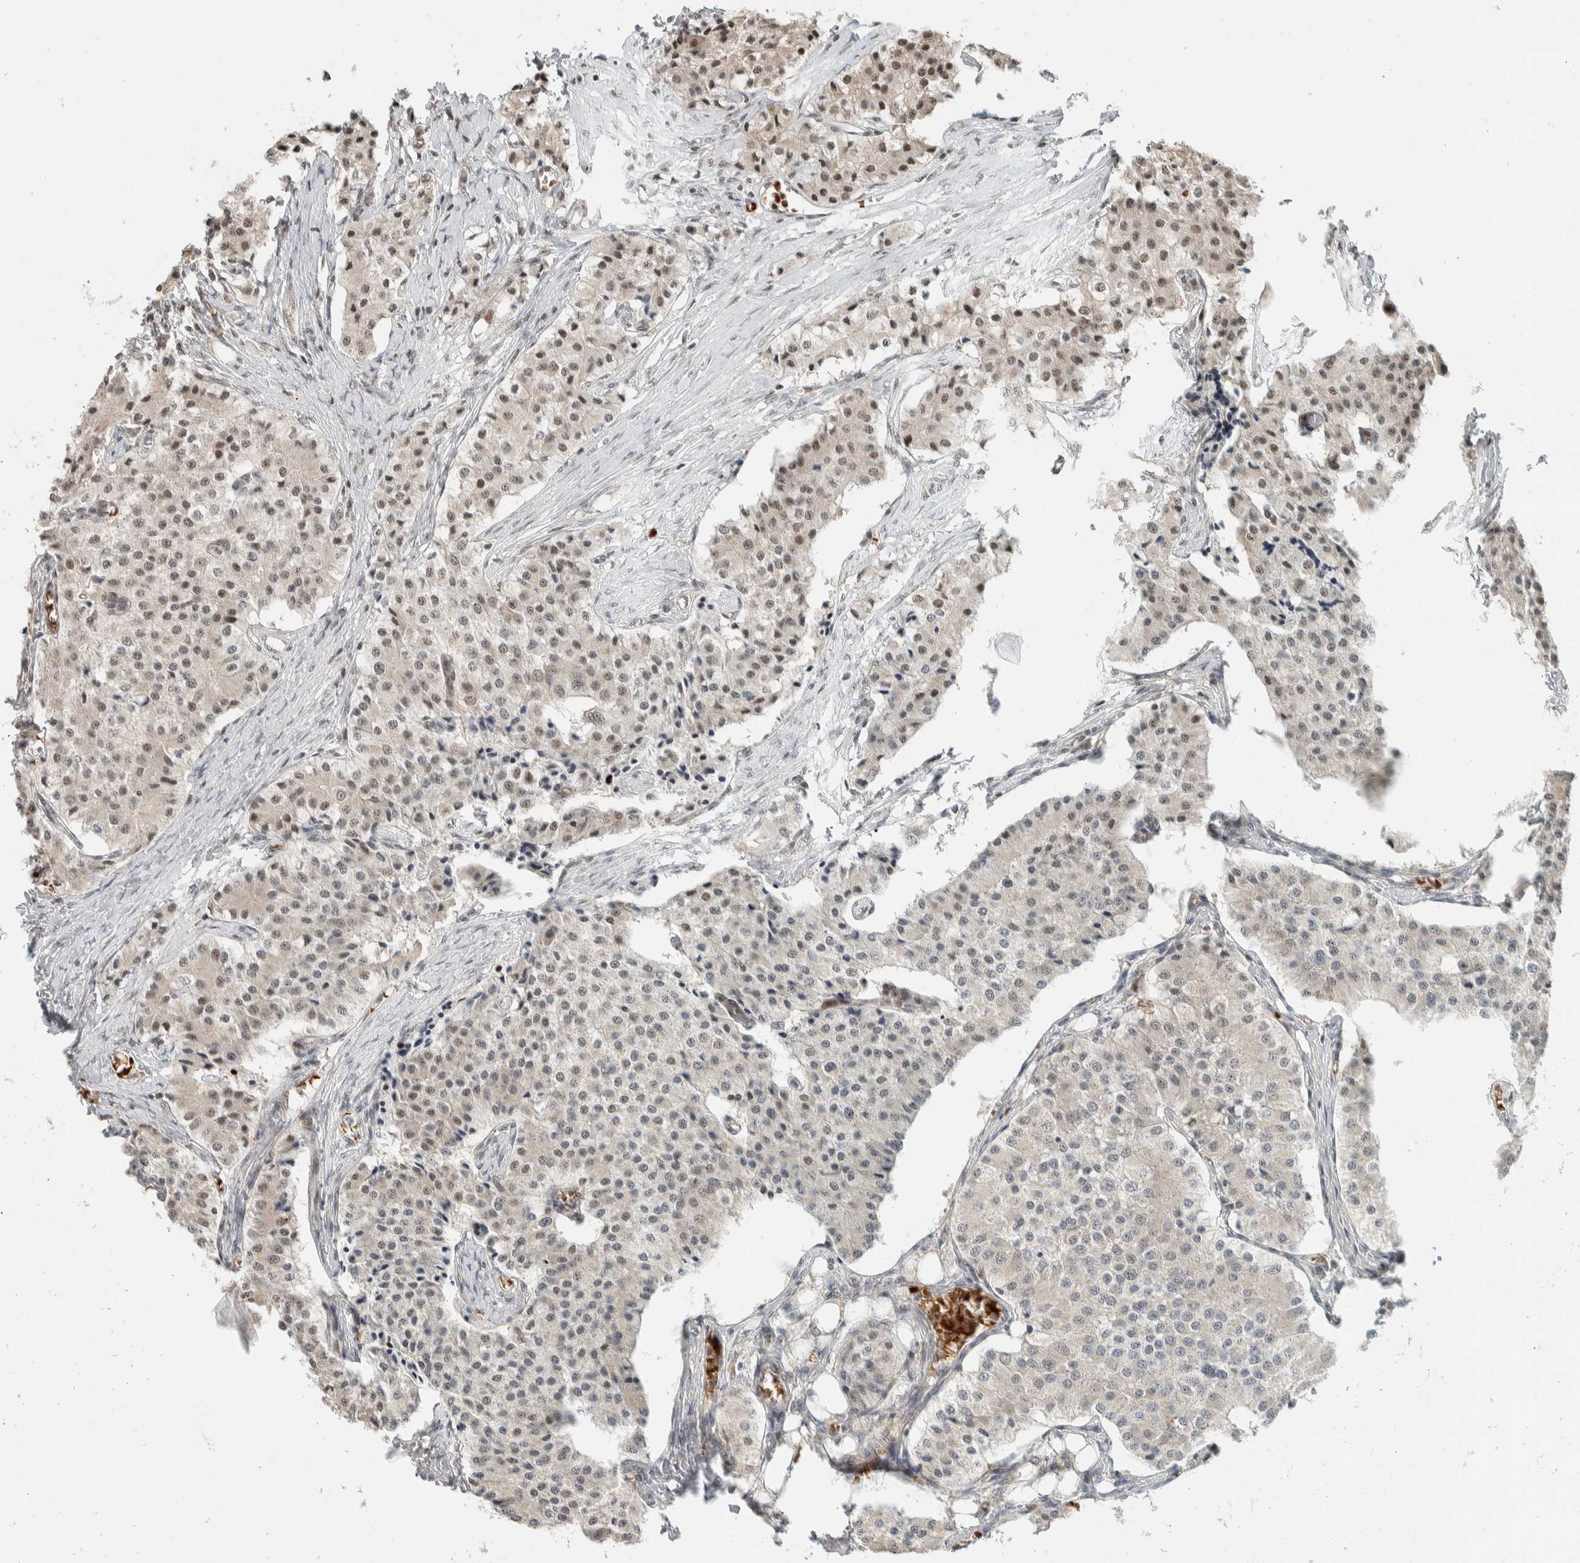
{"staining": {"intensity": "moderate", "quantity": "25%-75%", "location": "nuclear"}, "tissue": "carcinoid", "cell_type": "Tumor cells", "image_type": "cancer", "snomed": [{"axis": "morphology", "description": "Carcinoid, malignant, NOS"}, {"axis": "topography", "description": "Colon"}], "caption": "Immunohistochemical staining of human carcinoid (malignant) reveals medium levels of moderate nuclear protein staining in approximately 25%-75% of tumor cells.", "gene": "ZBTB2", "patient": {"sex": "female", "age": 52}}